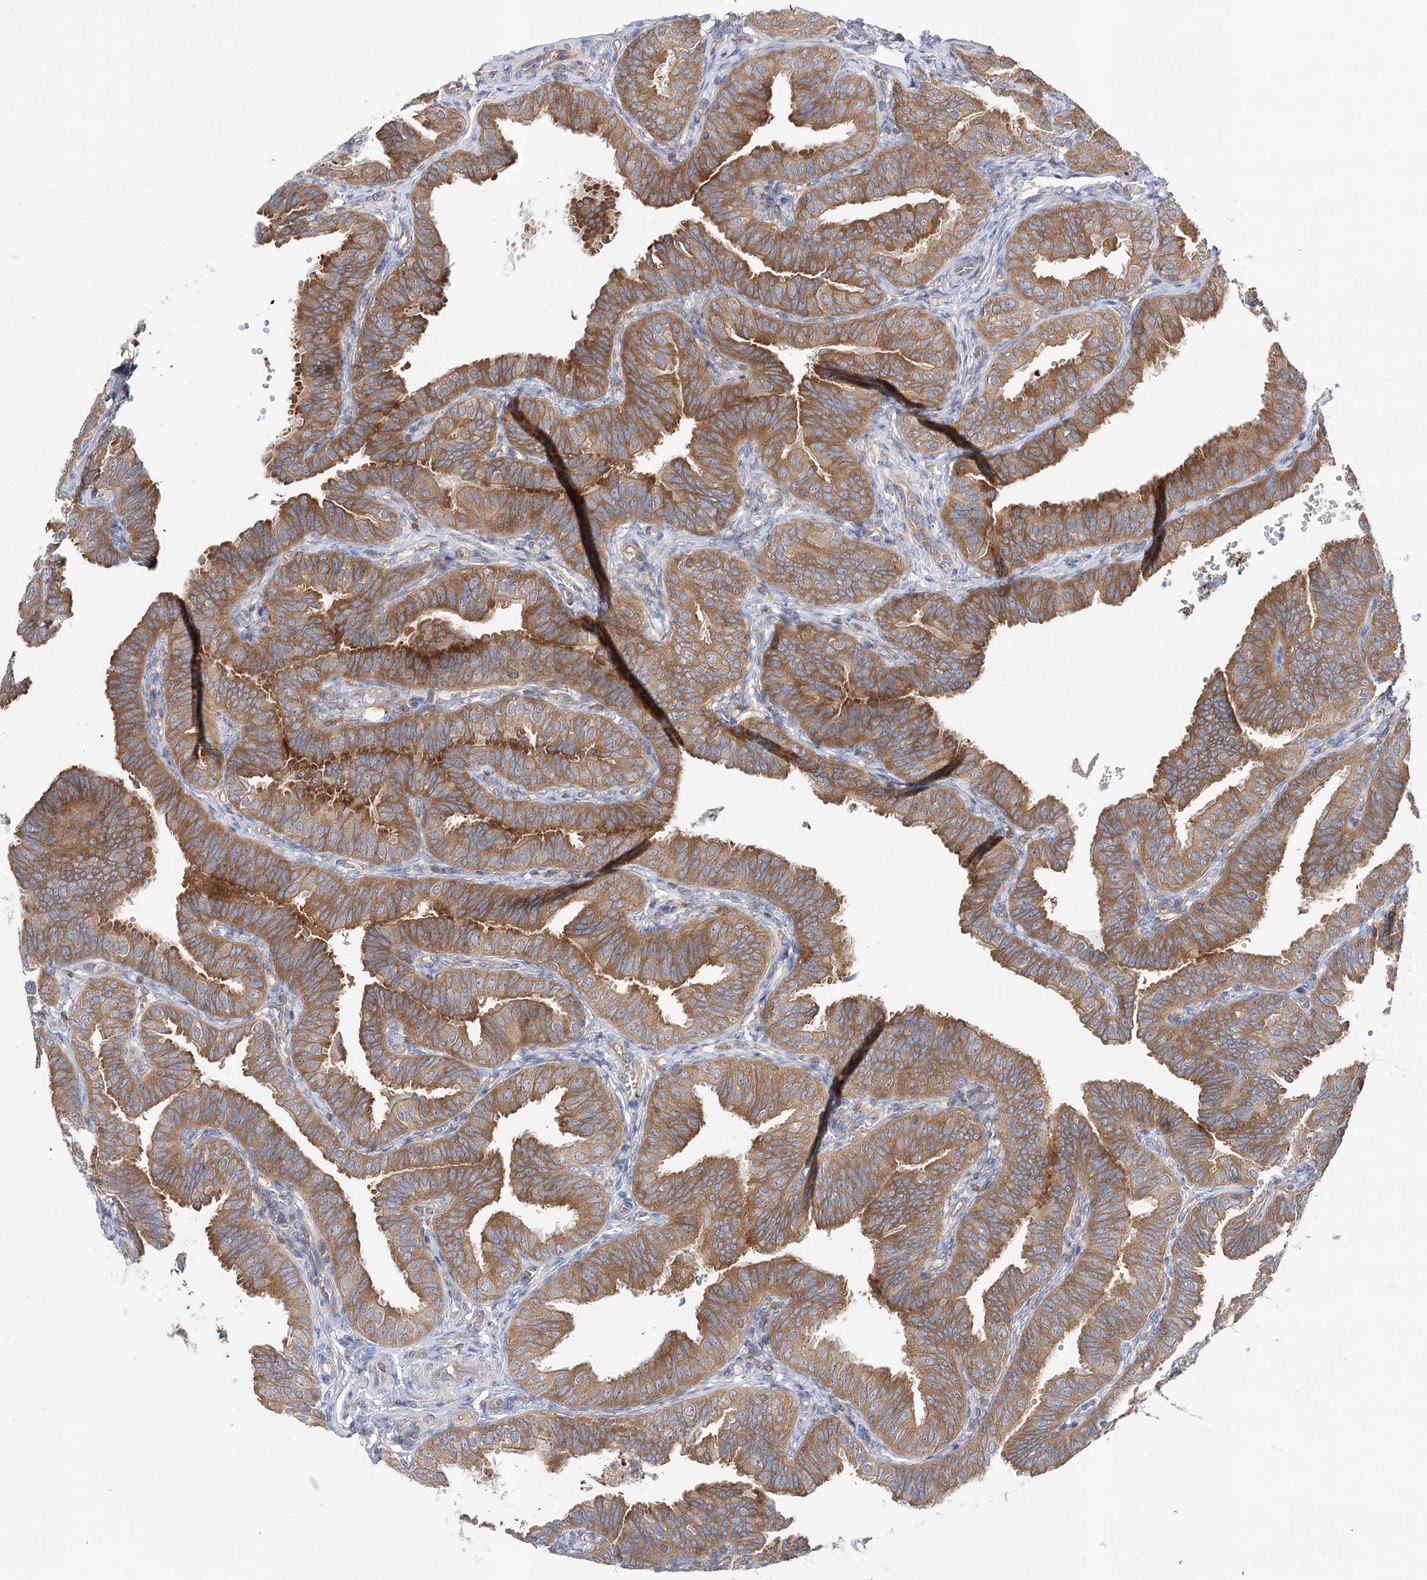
{"staining": {"intensity": "moderate", "quantity": ">75%", "location": "cytoplasmic/membranous"}, "tissue": "fallopian tube", "cell_type": "Glandular cells", "image_type": "normal", "snomed": [{"axis": "morphology", "description": "Normal tissue, NOS"}, {"axis": "topography", "description": "Fallopian tube"}], "caption": "Immunohistochemical staining of unremarkable fallopian tube demonstrates moderate cytoplasmic/membranous protein positivity in approximately >75% of glandular cells.", "gene": "ABRAXAS2", "patient": {"sex": "female", "age": 35}}